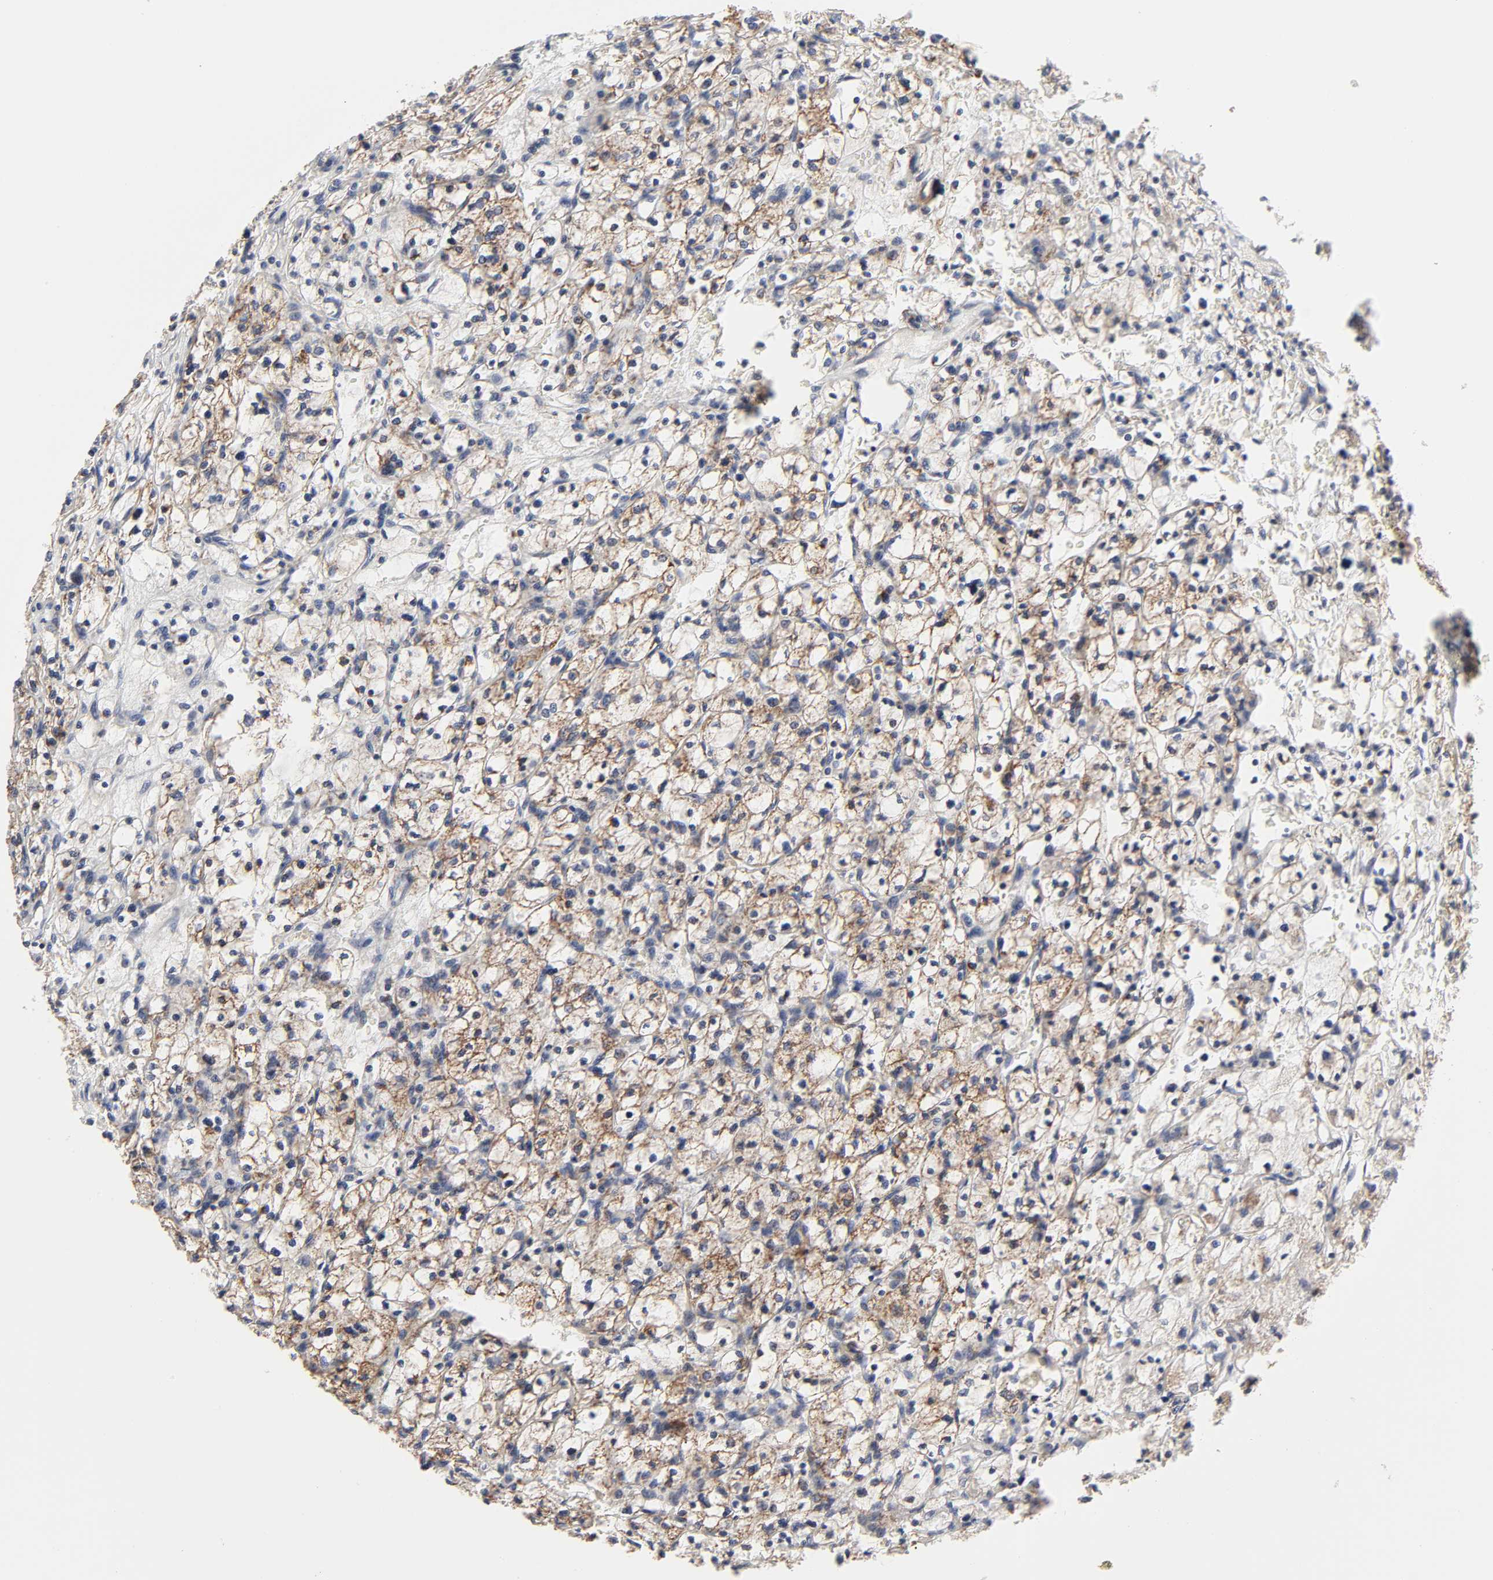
{"staining": {"intensity": "moderate", "quantity": ">75%", "location": "cytoplasmic/membranous"}, "tissue": "renal cancer", "cell_type": "Tumor cells", "image_type": "cancer", "snomed": [{"axis": "morphology", "description": "Adenocarcinoma, NOS"}, {"axis": "topography", "description": "Kidney"}], "caption": "Adenocarcinoma (renal) was stained to show a protein in brown. There is medium levels of moderate cytoplasmic/membranous staining in approximately >75% of tumor cells.", "gene": "AUH", "patient": {"sex": "female", "age": 83}}